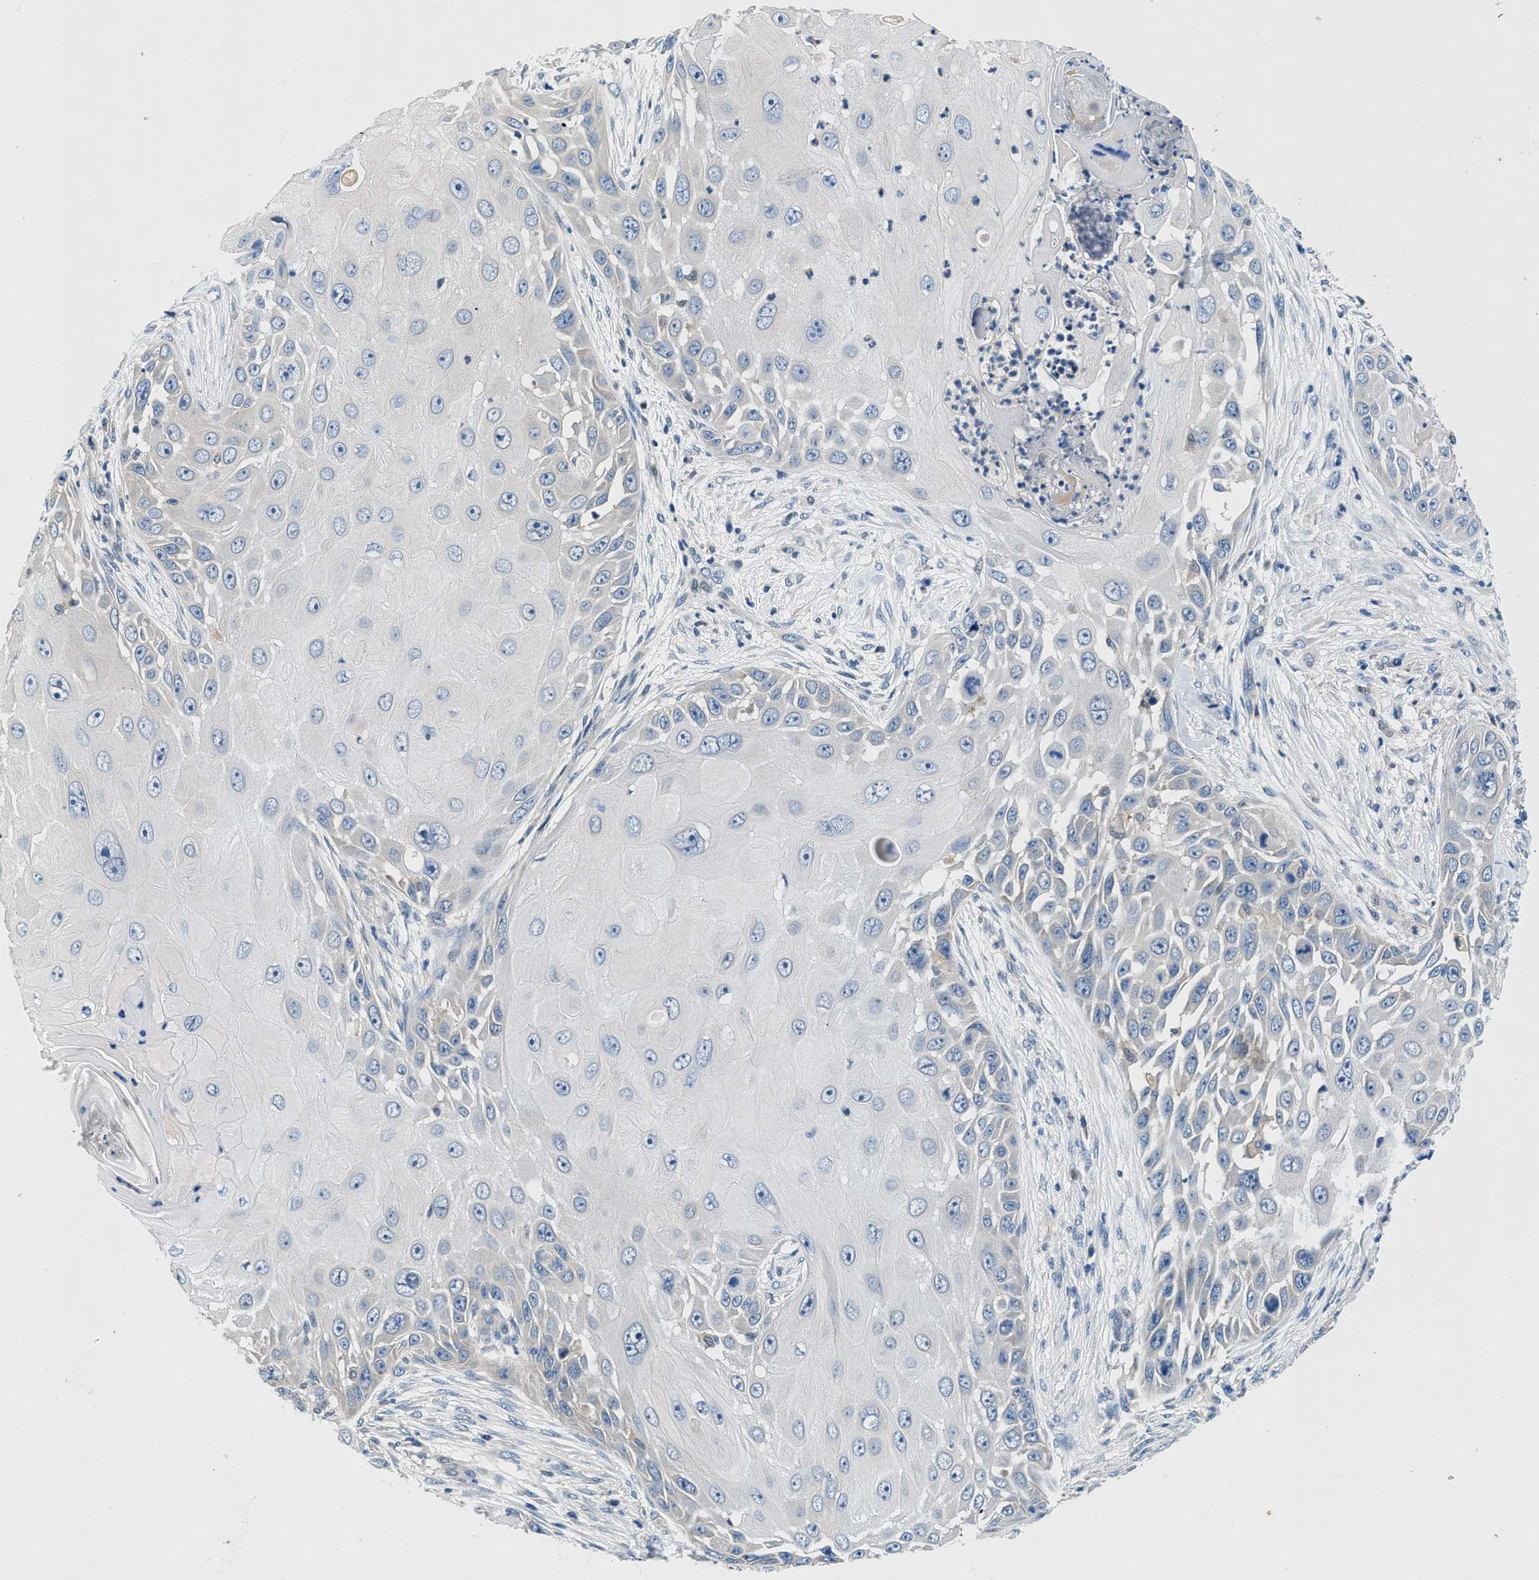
{"staining": {"intensity": "negative", "quantity": "none", "location": "none"}, "tissue": "skin cancer", "cell_type": "Tumor cells", "image_type": "cancer", "snomed": [{"axis": "morphology", "description": "Squamous cell carcinoma, NOS"}, {"axis": "topography", "description": "Skin"}], "caption": "Tumor cells are negative for protein expression in human skin cancer (squamous cell carcinoma).", "gene": "COPS2", "patient": {"sex": "female", "age": 44}}